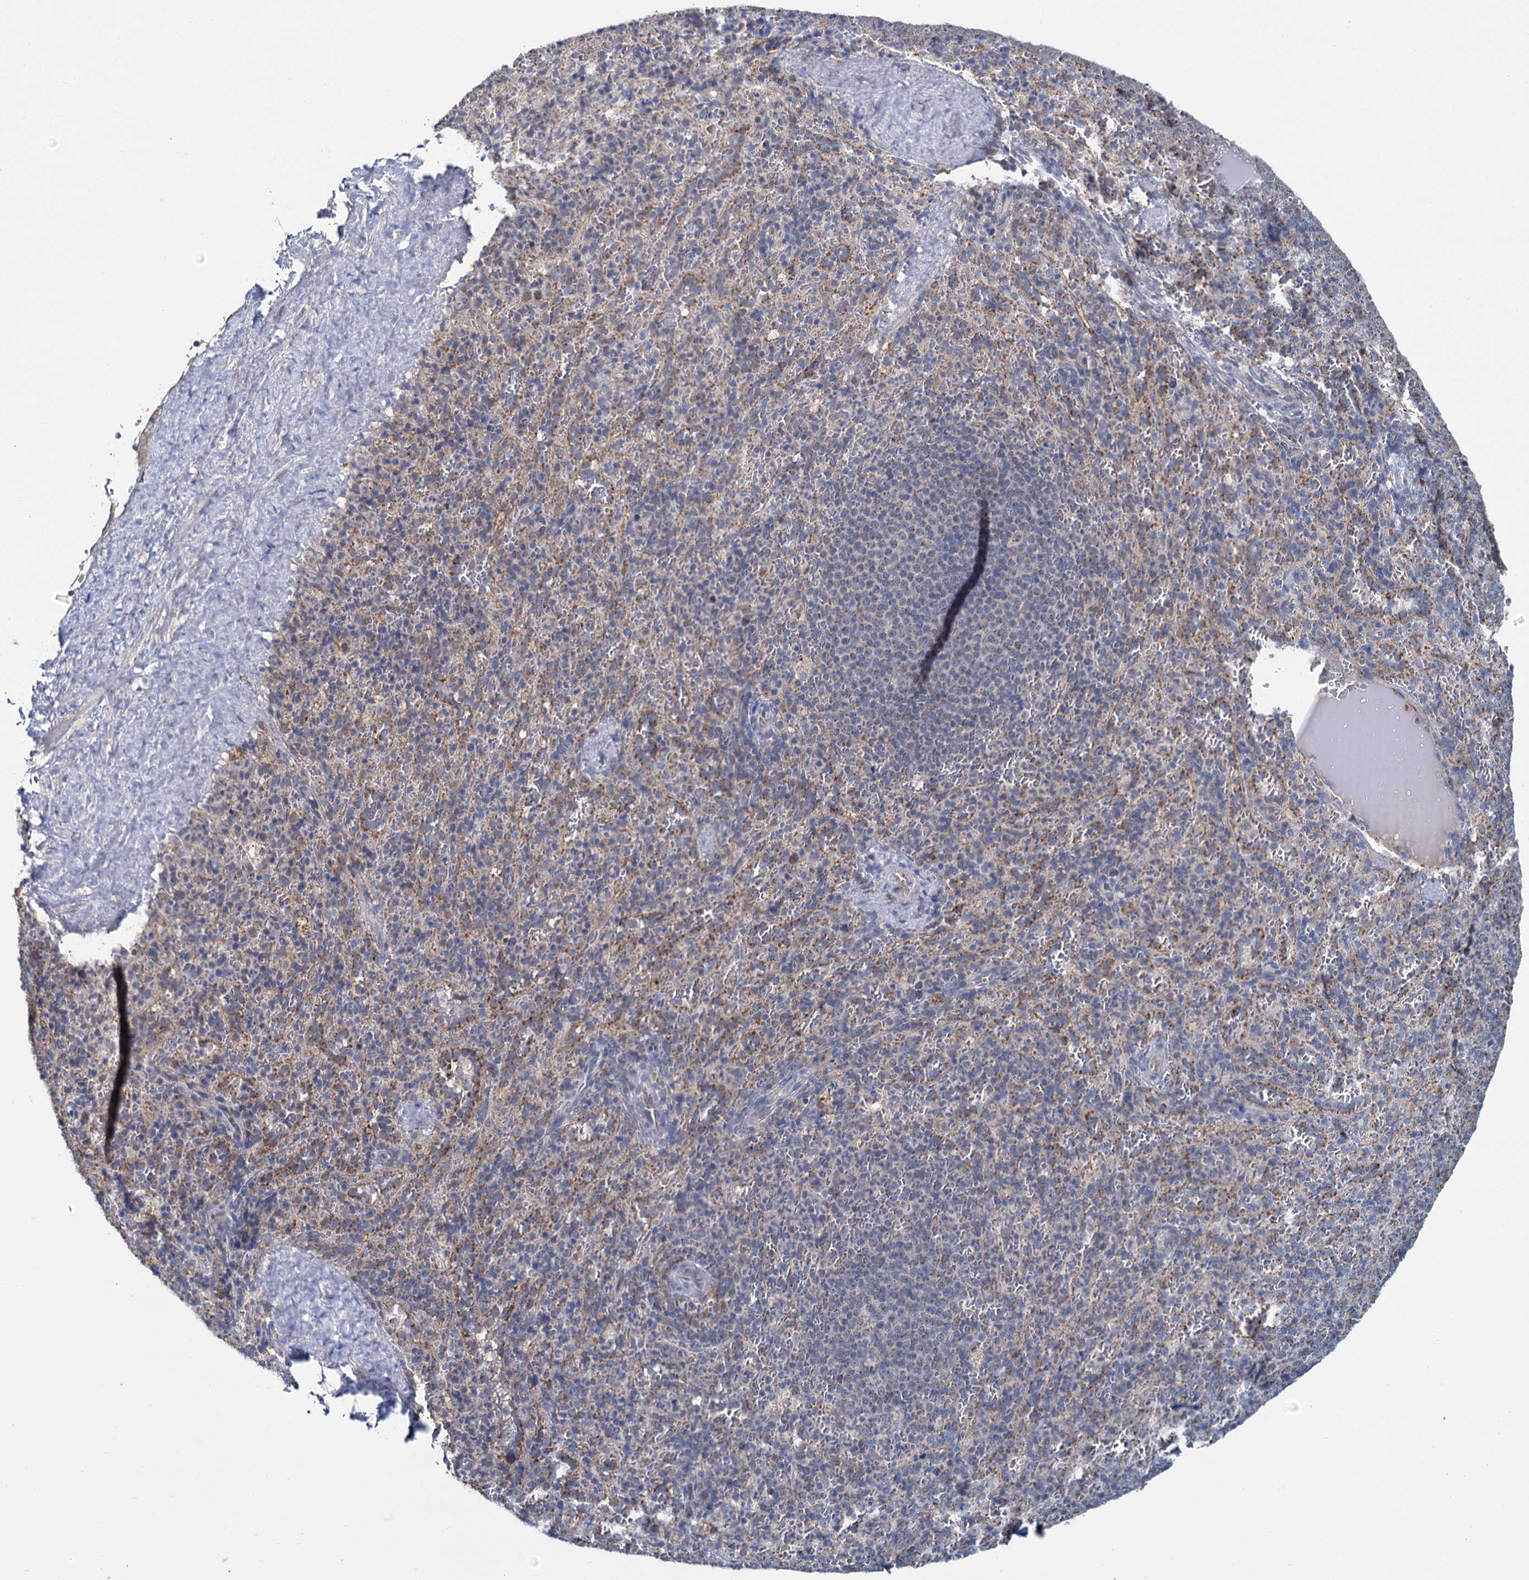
{"staining": {"intensity": "negative", "quantity": "none", "location": "none"}, "tissue": "spleen", "cell_type": "Cells in red pulp", "image_type": "normal", "snomed": [{"axis": "morphology", "description": "Normal tissue, NOS"}, {"axis": "topography", "description": "Spleen"}], "caption": "Photomicrograph shows no protein staining in cells in red pulp of normal spleen. (Stains: DAB IHC with hematoxylin counter stain, Microscopy: brightfield microscopy at high magnification).", "gene": "METTL4", "patient": {"sex": "female", "age": 21}}